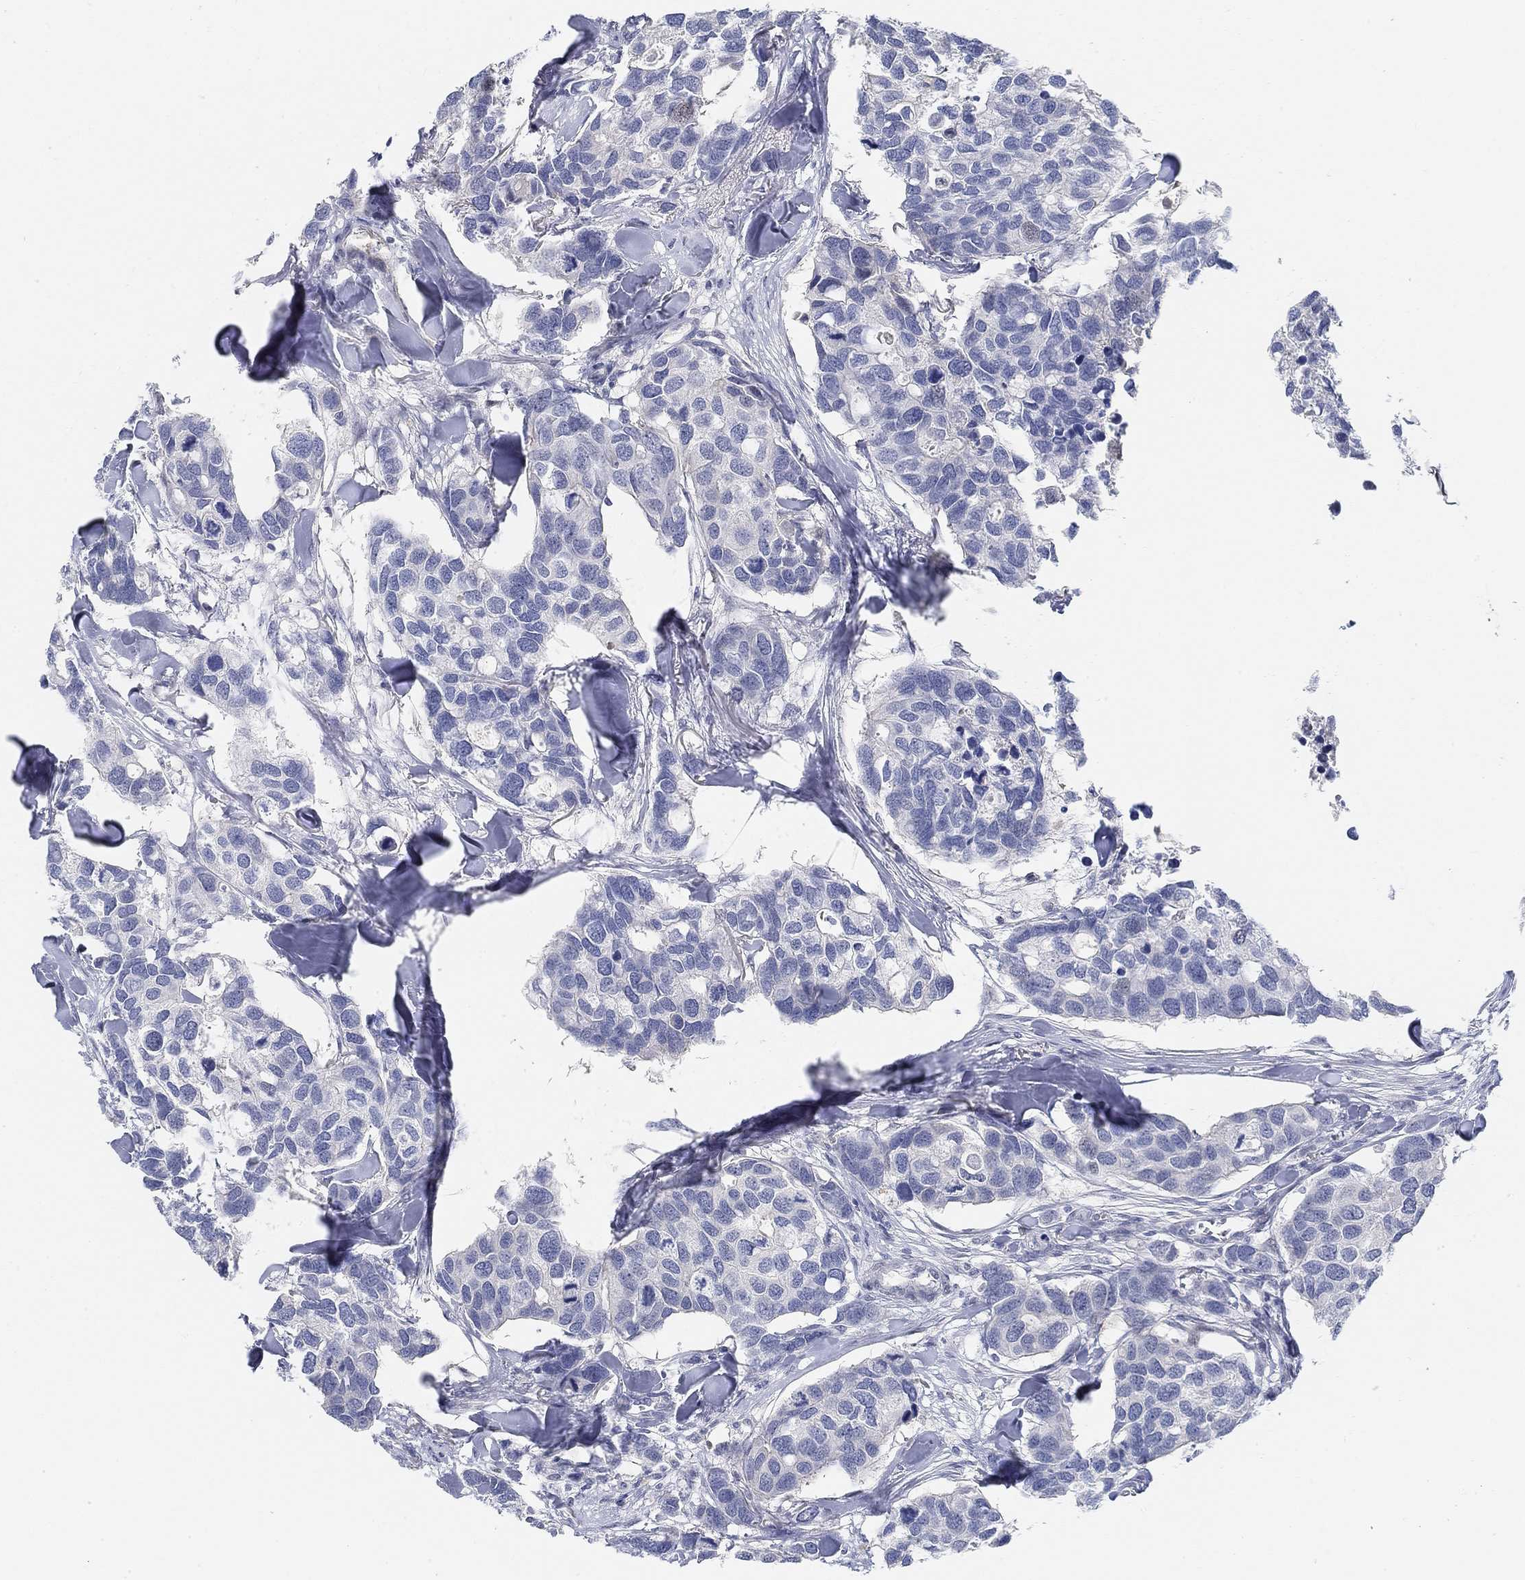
{"staining": {"intensity": "negative", "quantity": "none", "location": "none"}, "tissue": "breast cancer", "cell_type": "Tumor cells", "image_type": "cancer", "snomed": [{"axis": "morphology", "description": "Duct carcinoma"}, {"axis": "topography", "description": "Breast"}], "caption": "High magnification brightfield microscopy of breast cancer stained with DAB (3,3'-diaminobenzidine) (brown) and counterstained with hematoxylin (blue): tumor cells show no significant staining. Nuclei are stained in blue.", "gene": "SNTG2", "patient": {"sex": "female", "age": 83}}